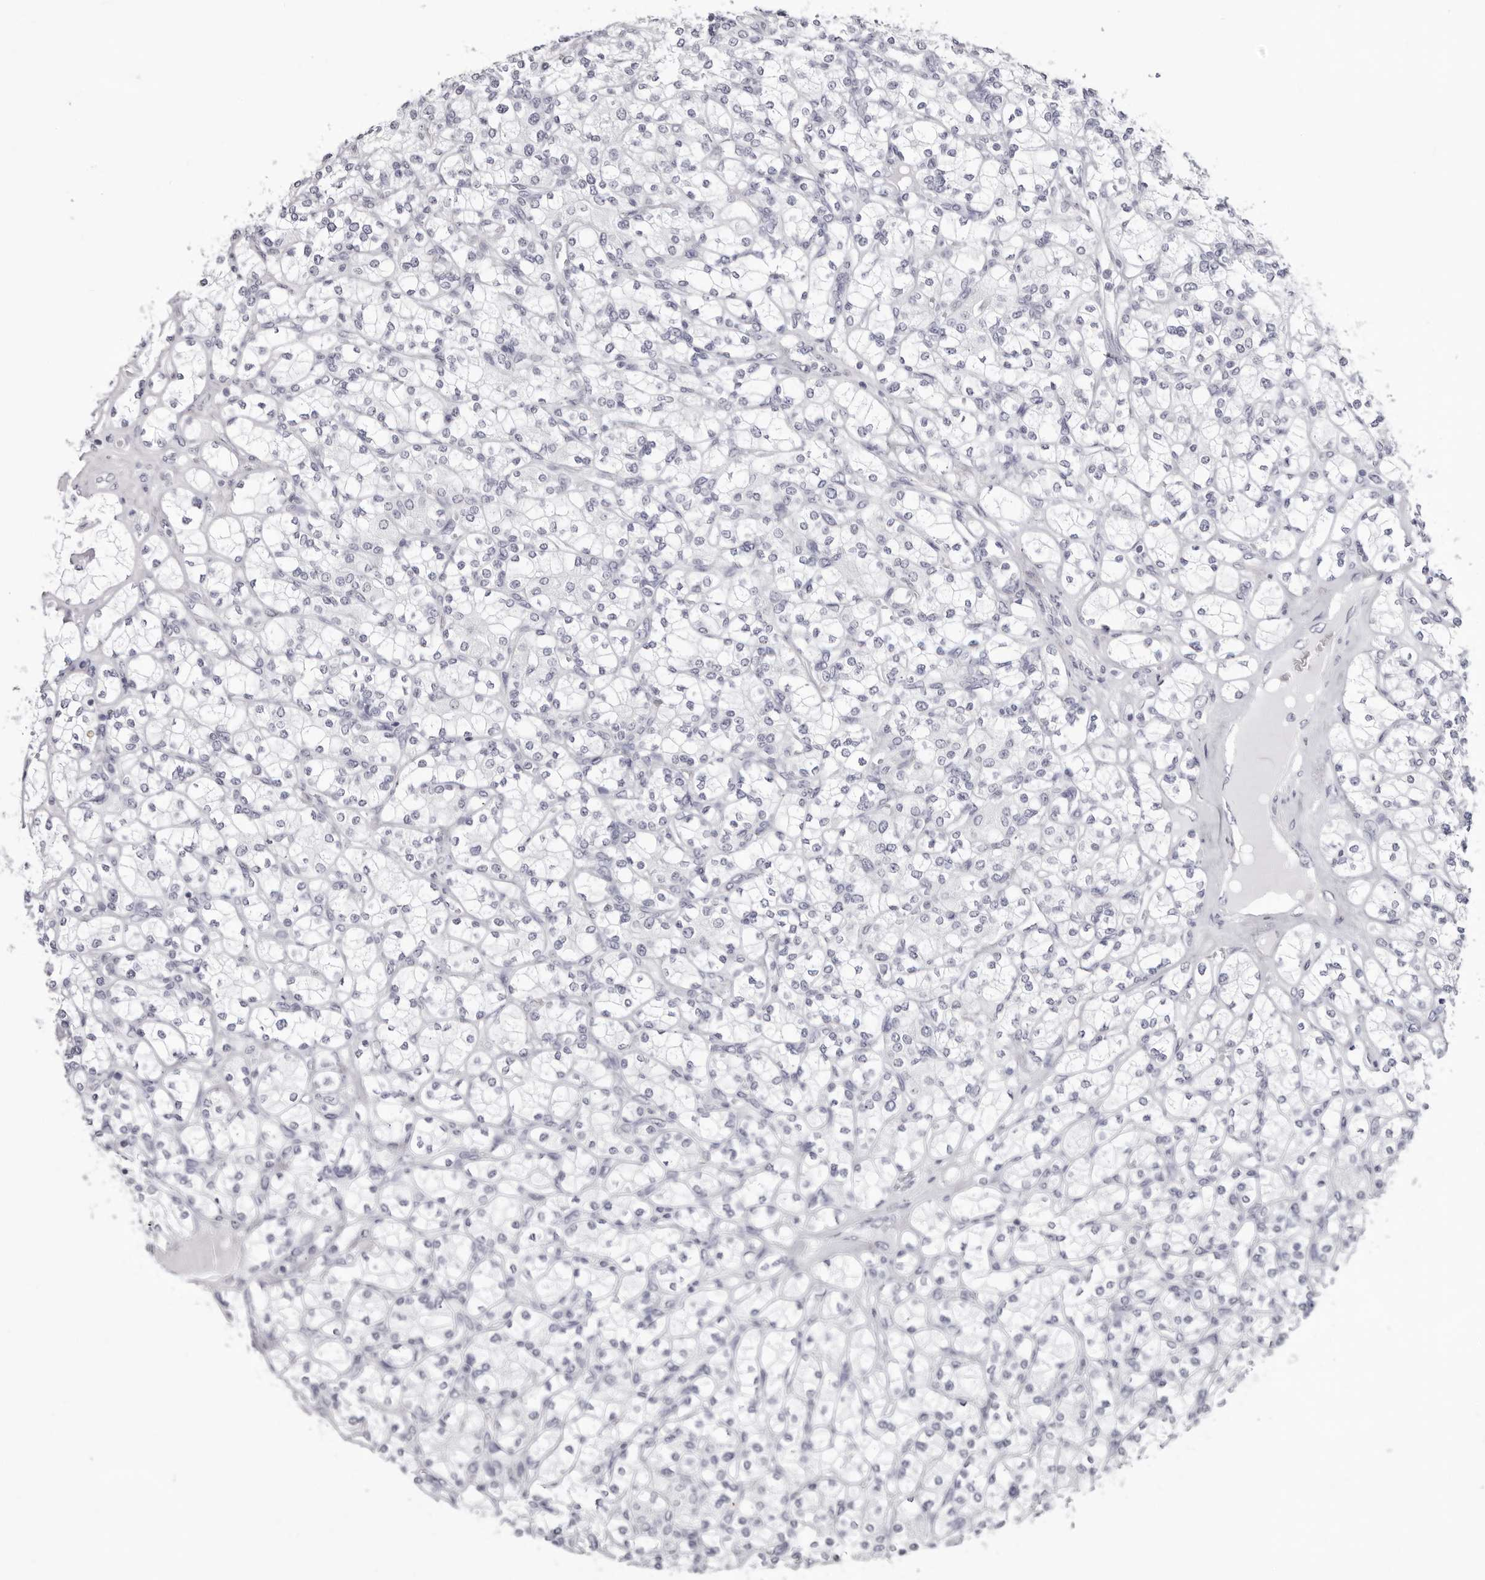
{"staining": {"intensity": "negative", "quantity": "none", "location": "none"}, "tissue": "renal cancer", "cell_type": "Tumor cells", "image_type": "cancer", "snomed": [{"axis": "morphology", "description": "Adenocarcinoma, NOS"}, {"axis": "topography", "description": "Kidney"}], "caption": "Adenocarcinoma (renal) stained for a protein using immunohistochemistry (IHC) displays no staining tumor cells.", "gene": "INSL3", "patient": {"sex": "male", "age": 77}}